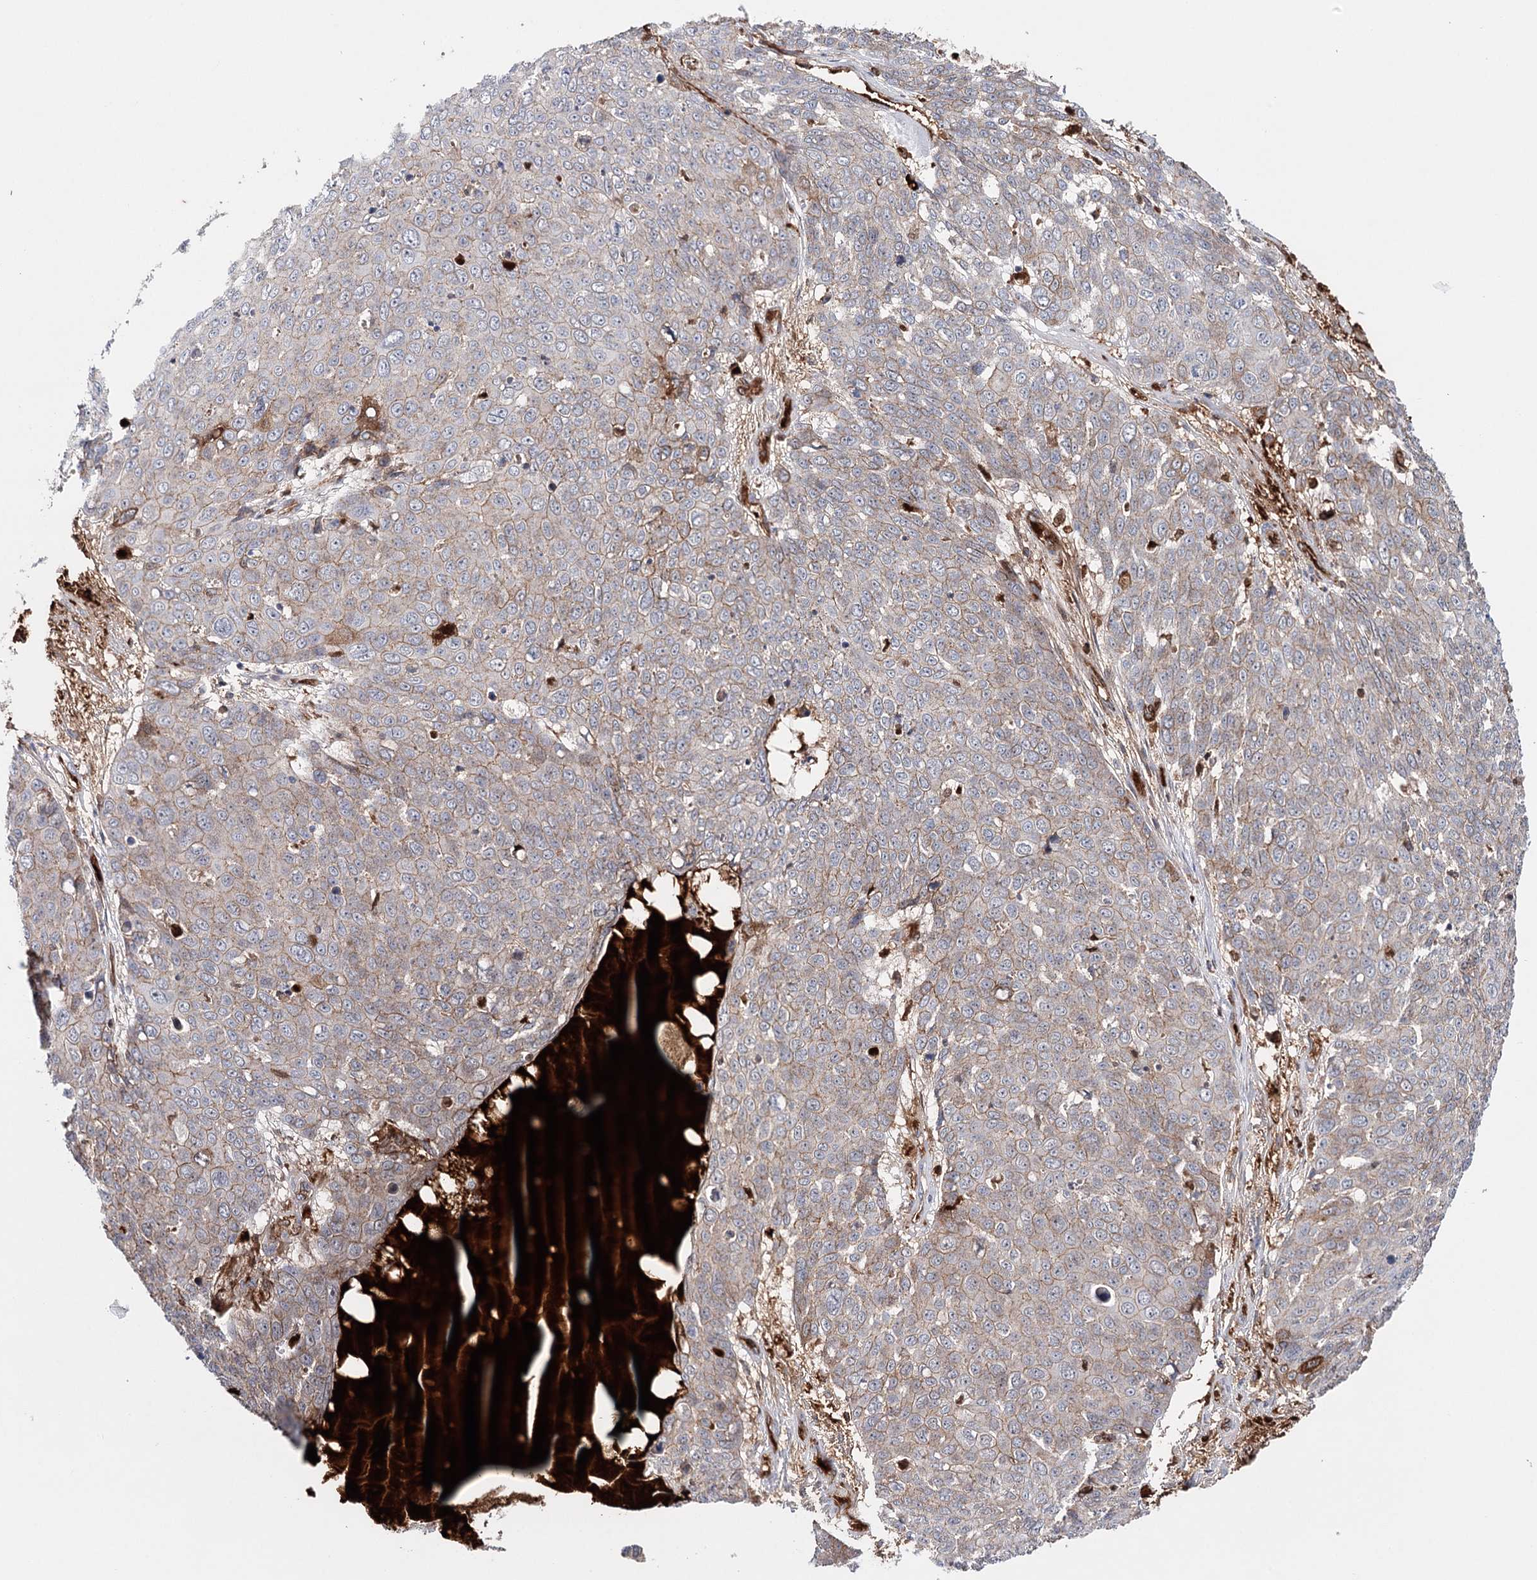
{"staining": {"intensity": "weak", "quantity": "<25%", "location": "cytoplasmic/membranous"}, "tissue": "skin cancer", "cell_type": "Tumor cells", "image_type": "cancer", "snomed": [{"axis": "morphology", "description": "Squamous cell carcinoma, NOS"}, {"axis": "topography", "description": "Skin"}], "caption": "A photomicrograph of human skin cancer is negative for staining in tumor cells.", "gene": "PKP4", "patient": {"sex": "male", "age": 71}}